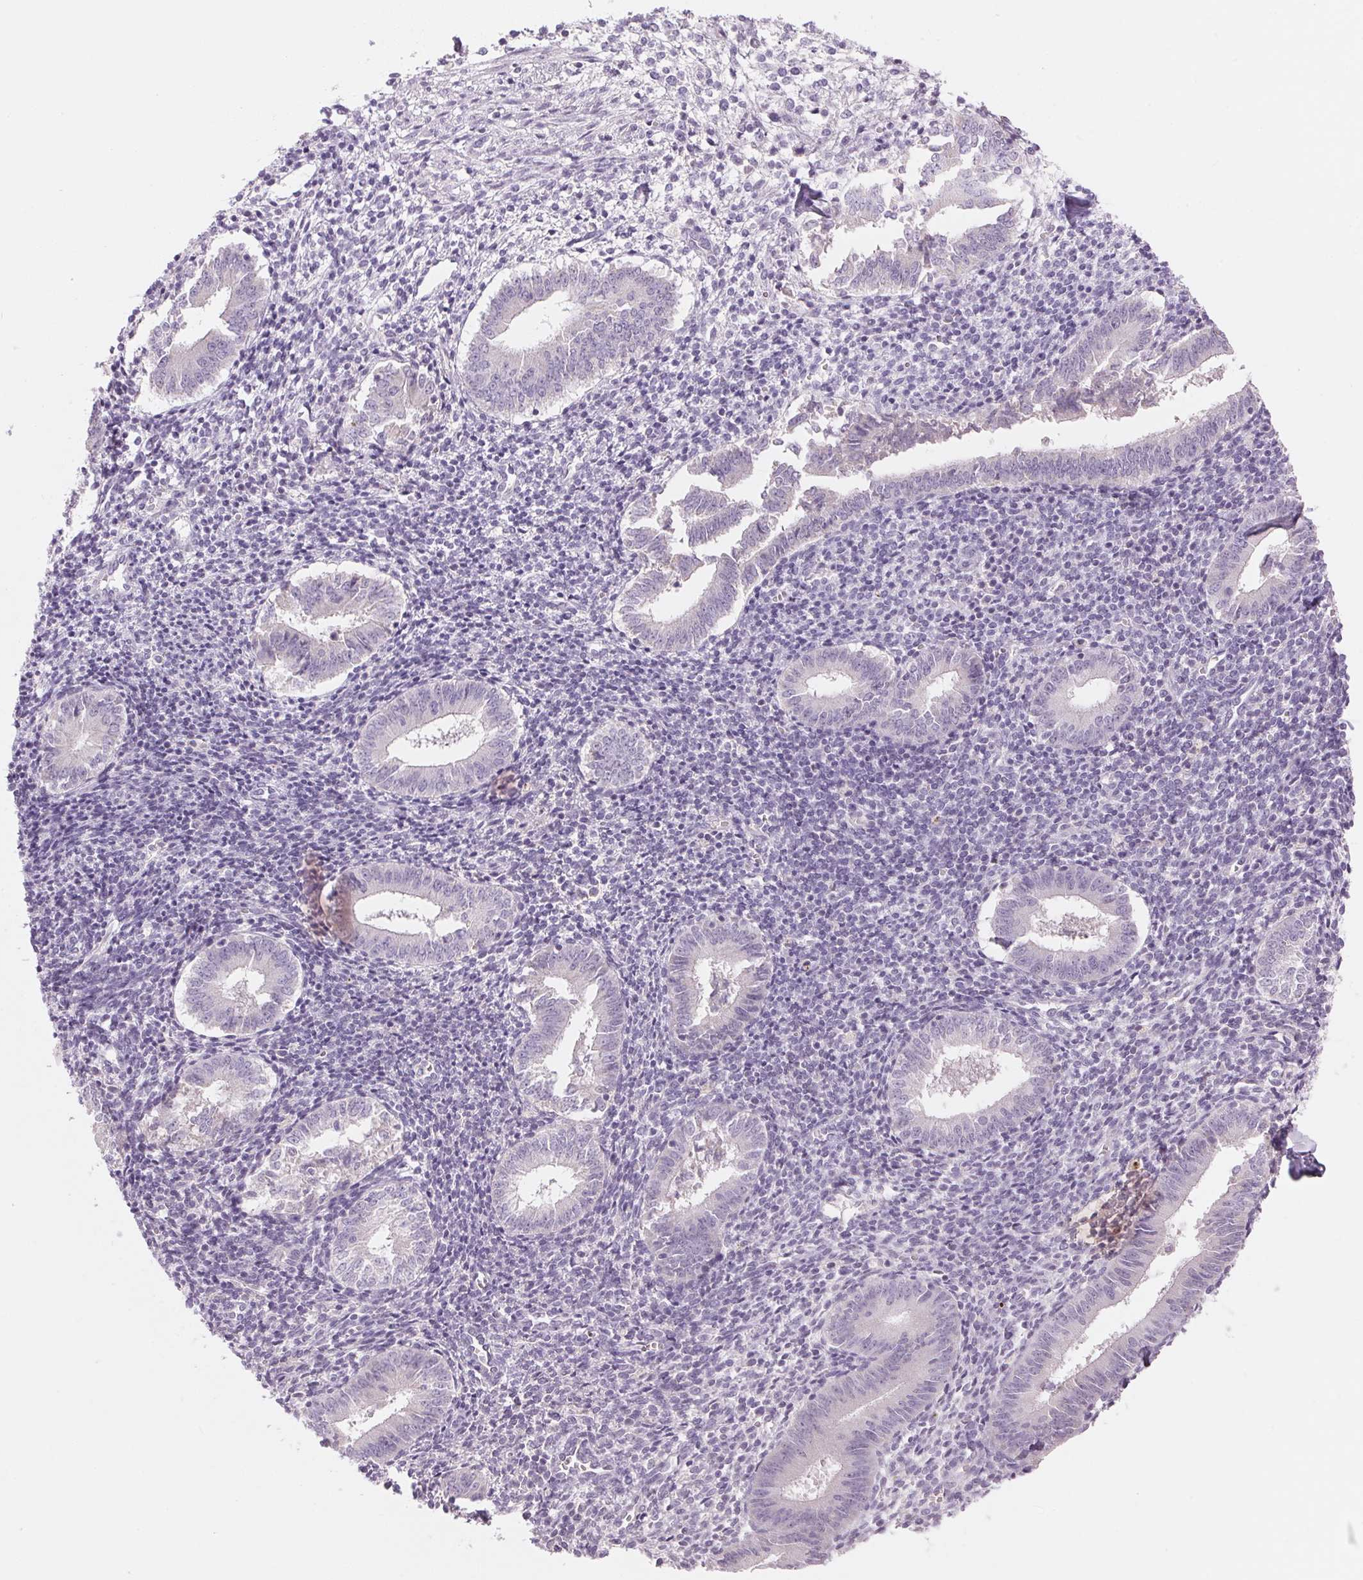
{"staining": {"intensity": "negative", "quantity": "none", "location": "none"}, "tissue": "endometrium", "cell_type": "Cells in endometrial stroma", "image_type": "normal", "snomed": [{"axis": "morphology", "description": "Normal tissue, NOS"}, {"axis": "topography", "description": "Endometrium"}], "caption": "Immunohistochemistry image of benign endometrium stained for a protein (brown), which displays no expression in cells in endometrial stroma. (Immunohistochemistry, brightfield microscopy, high magnification).", "gene": "CYP11B1", "patient": {"sex": "female", "age": 25}}